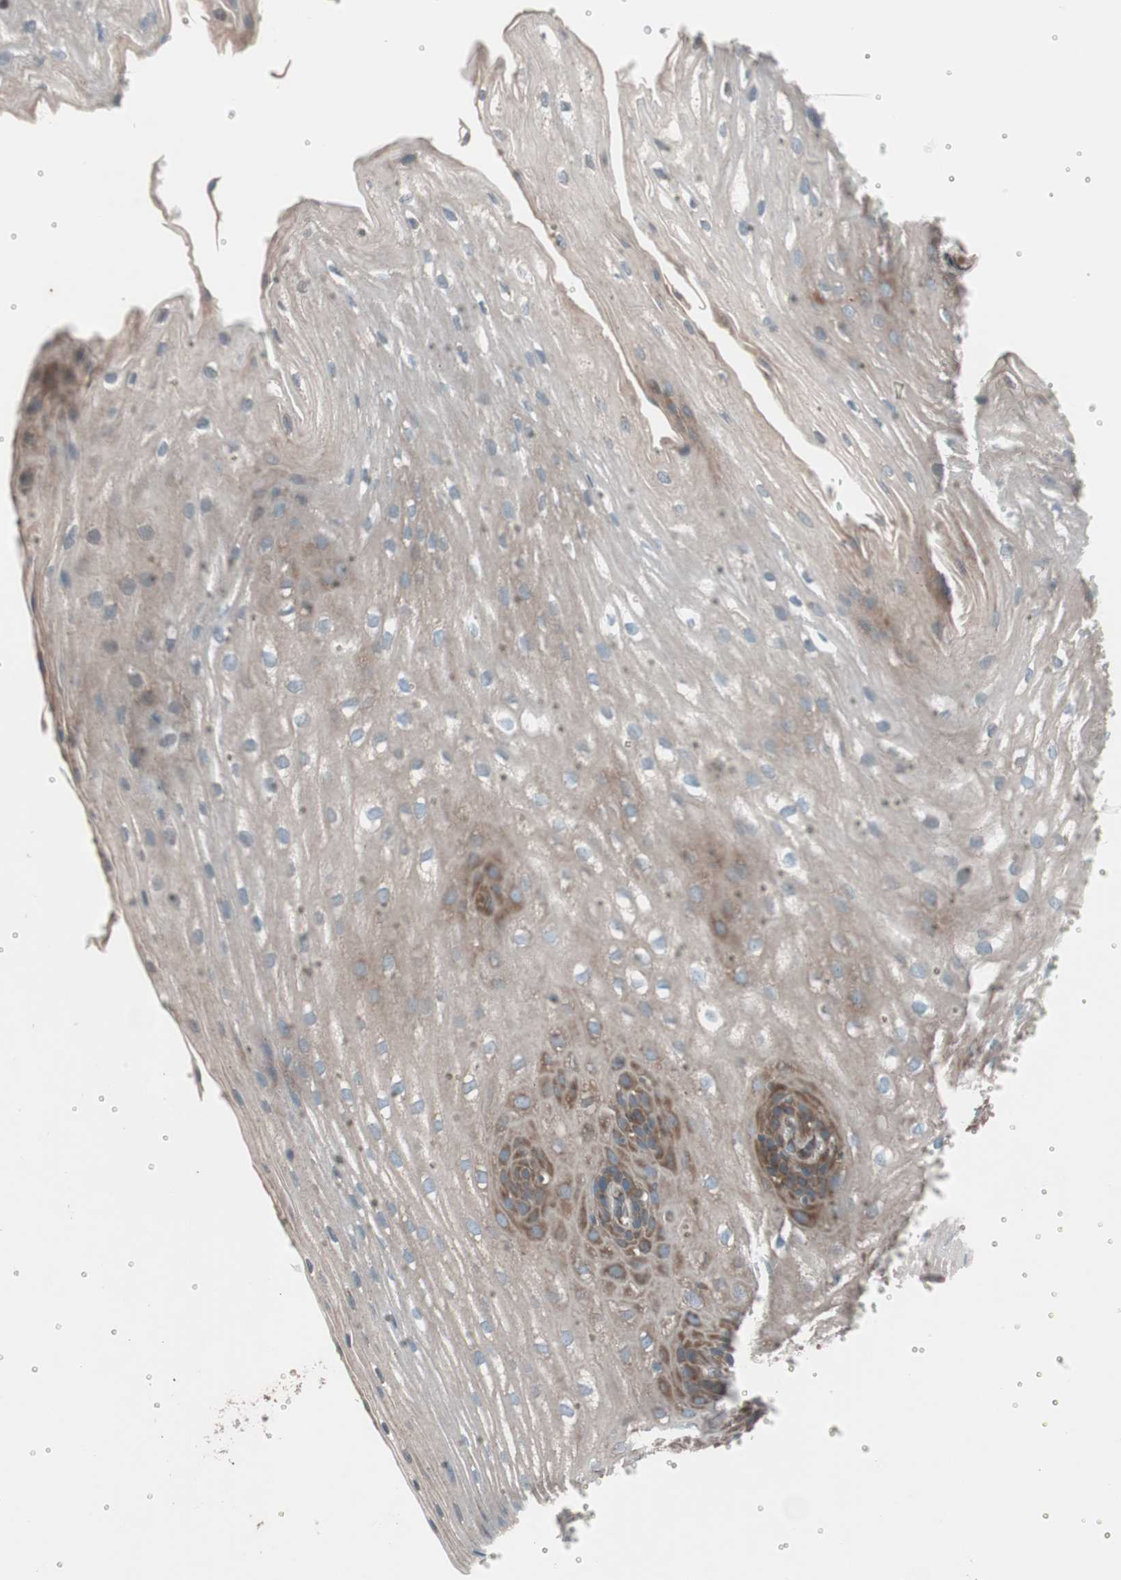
{"staining": {"intensity": "moderate", "quantity": "25%-75%", "location": "cytoplasmic/membranous"}, "tissue": "esophagus", "cell_type": "Squamous epithelial cells", "image_type": "normal", "snomed": [{"axis": "morphology", "description": "Normal tissue, NOS"}, {"axis": "topography", "description": "Esophagus"}], "caption": "Immunohistochemistry (IHC) image of normal esophagus stained for a protein (brown), which demonstrates medium levels of moderate cytoplasmic/membranous staining in approximately 25%-75% of squamous epithelial cells.", "gene": "SEC31A", "patient": {"sex": "male", "age": 48}}